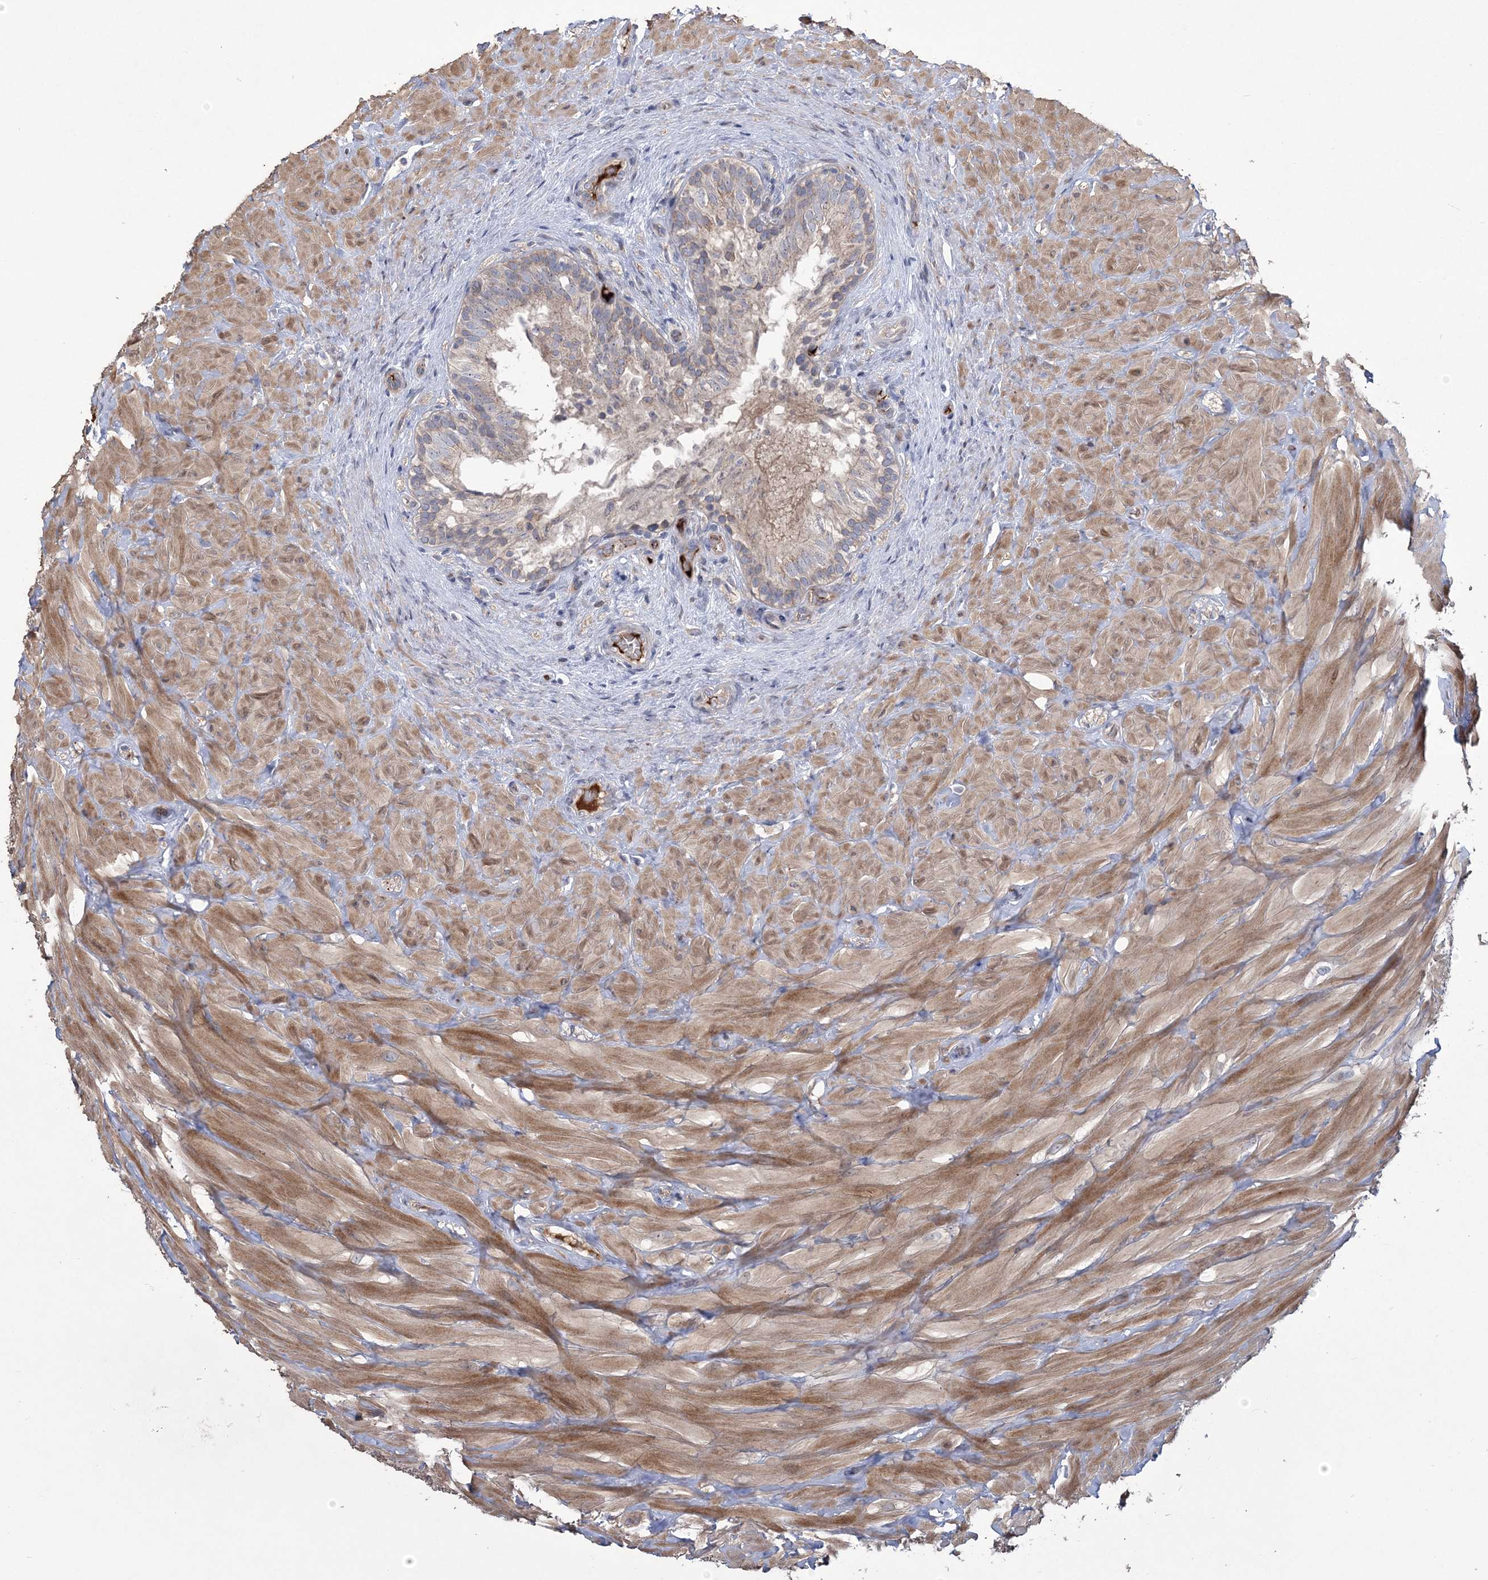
{"staining": {"intensity": "weak", "quantity": "<25%", "location": "cytoplasmic/membranous"}, "tissue": "epididymis", "cell_type": "Glandular cells", "image_type": "normal", "snomed": [{"axis": "morphology", "description": "Normal tissue, NOS"}, {"axis": "topography", "description": "Soft tissue"}, {"axis": "topography", "description": "Epididymis"}], "caption": "Benign epididymis was stained to show a protein in brown. There is no significant expression in glandular cells.", "gene": "WBP1L", "patient": {"sex": "male", "age": 26}}